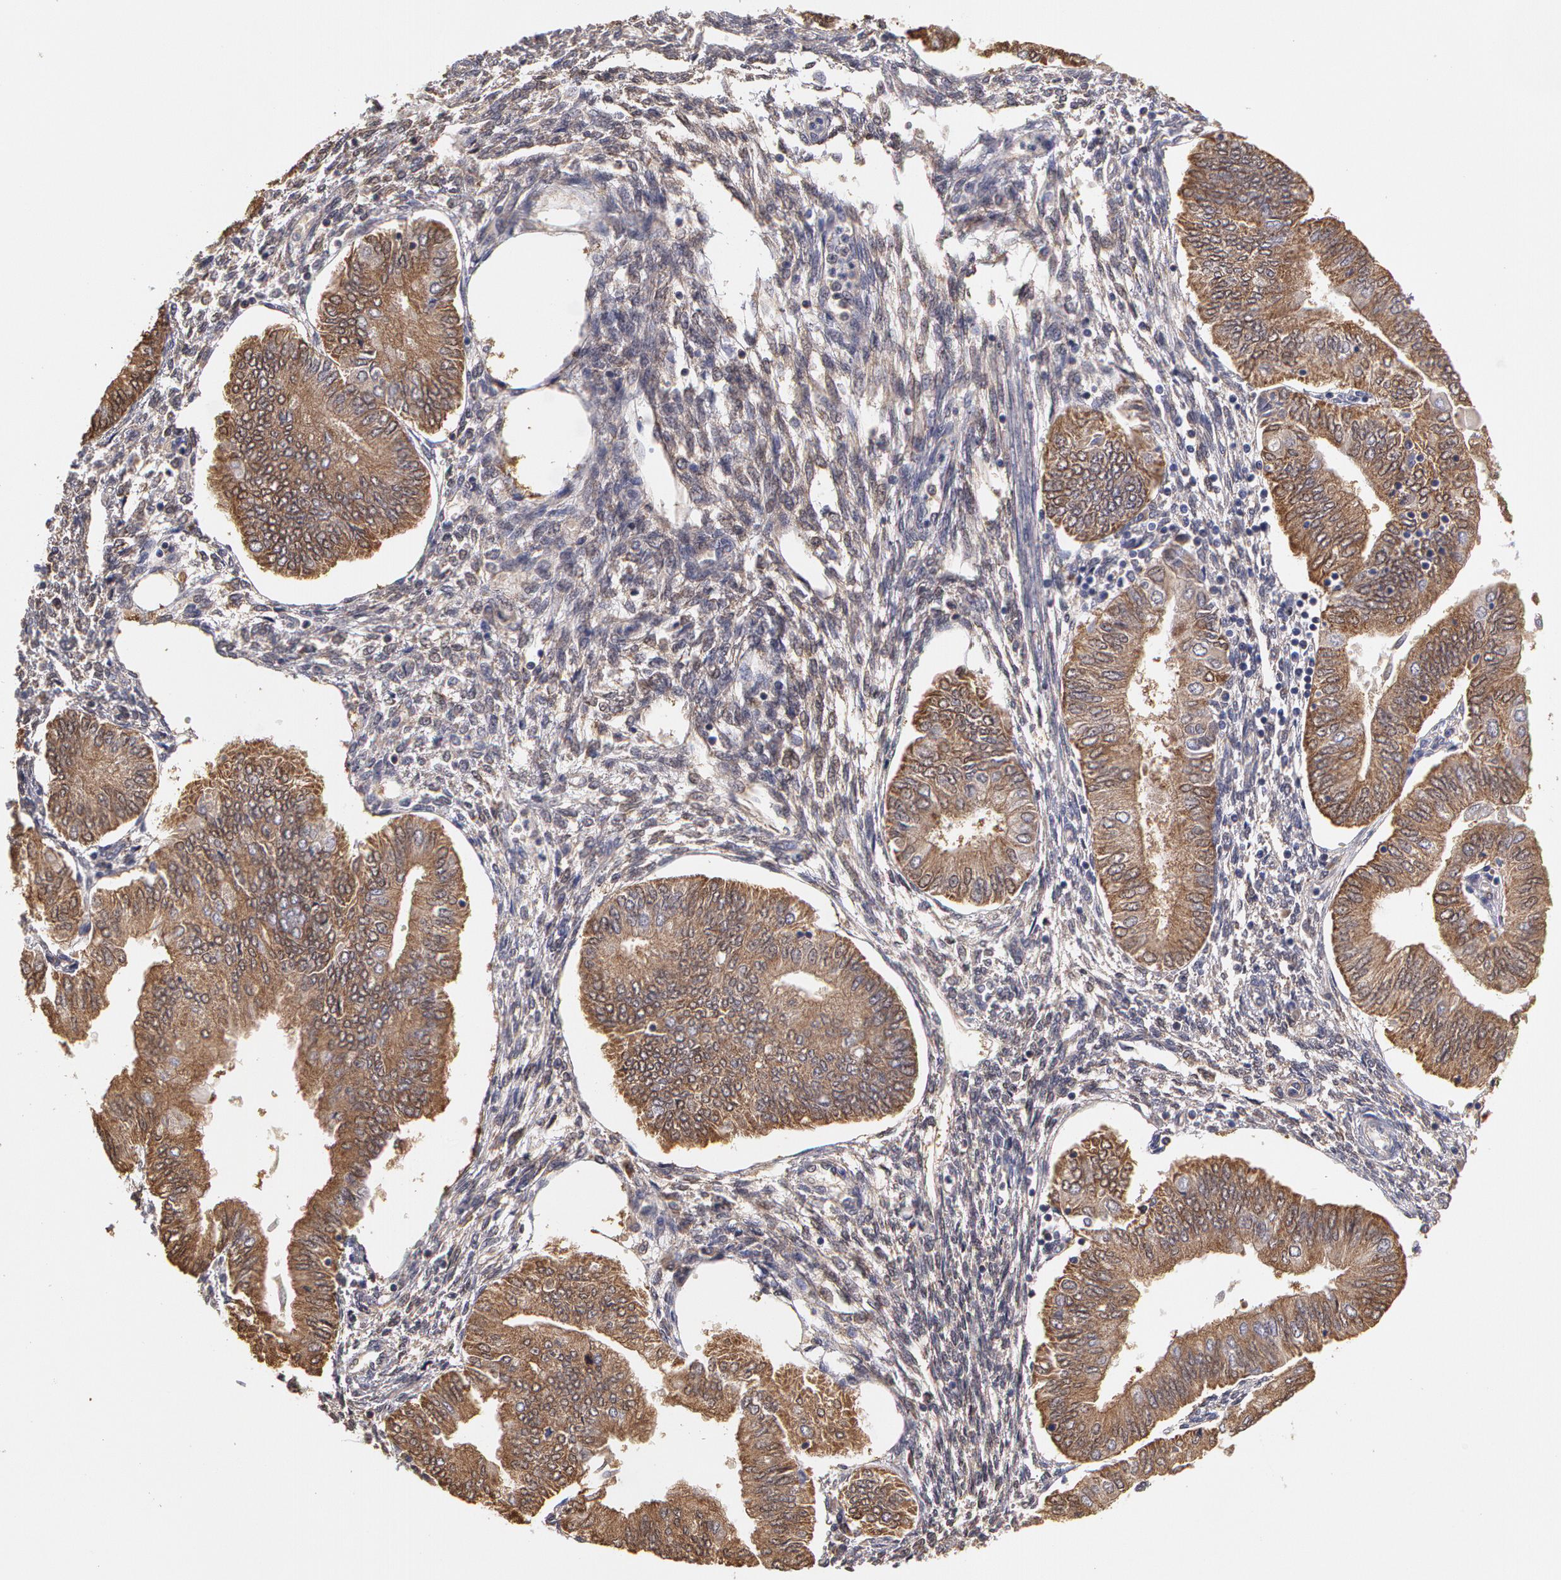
{"staining": {"intensity": "moderate", "quantity": ">75%", "location": "cytoplasmic/membranous"}, "tissue": "endometrial cancer", "cell_type": "Tumor cells", "image_type": "cancer", "snomed": [{"axis": "morphology", "description": "Adenocarcinoma, NOS"}, {"axis": "topography", "description": "Endometrium"}], "caption": "Endometrial cancer was stained to show a protein in brown. There is medium levels of moderate cytoplasmic/membranous positivity in approximately >75% of tumor cells.", "gene": "MPST", "patient": {"sex": "female", "age": 51}}